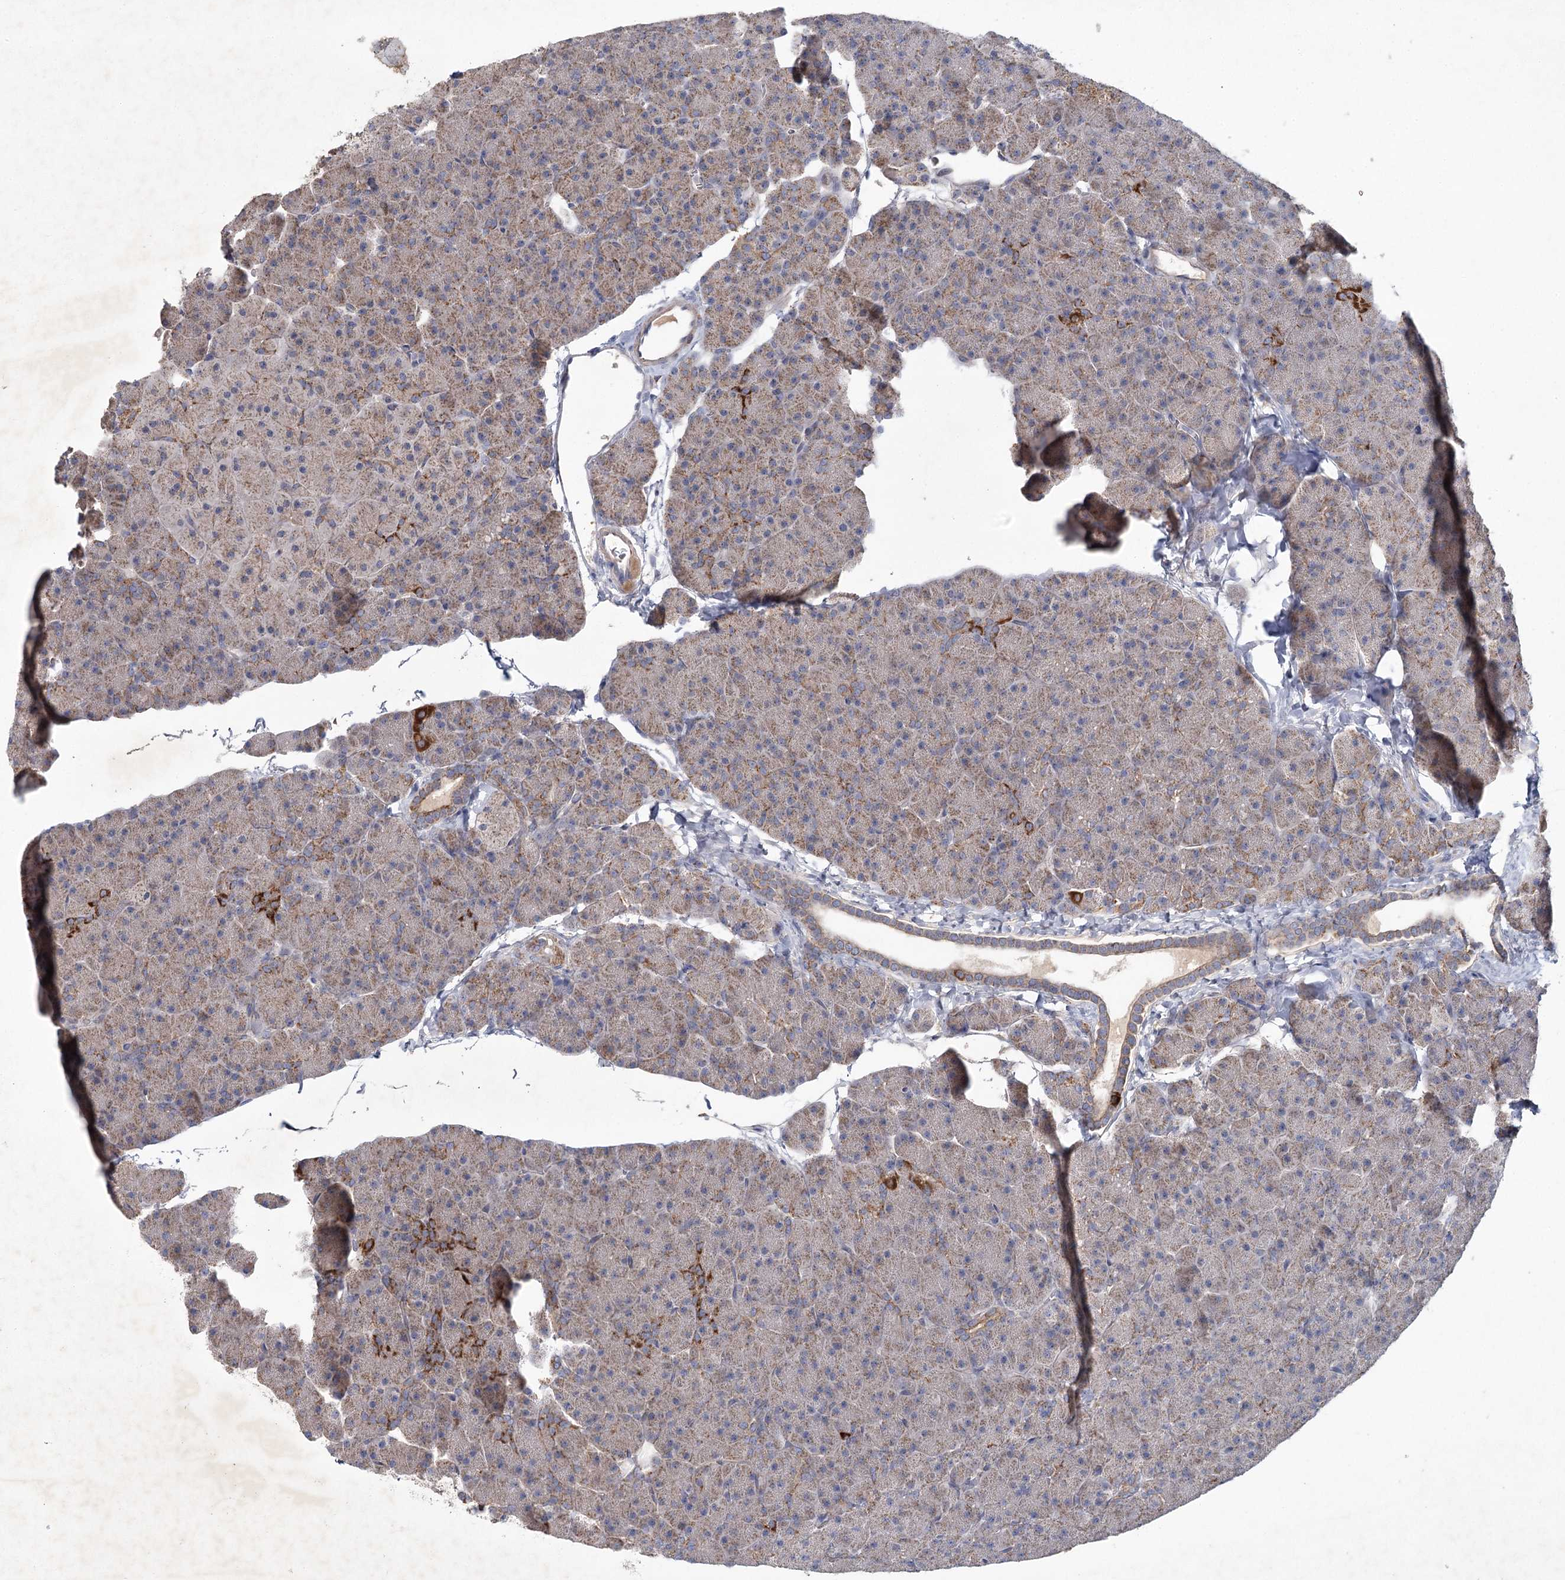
{"staining": {"intensity": "moderate", "quantity": ">75%", "location": "cytoplasmic/membranous"}, "tissue": "pancreas", "cell_type": "Exocrine glandular cells", "image_type": "normal", "snomed": [{"axis": "morphology", "description": "Normal tissue, NOS"}, {"axis": "topography", "description": "Pancreas"}], "caption": "This histopathology image reveals immunohistochemistry (IHC) staining of unremarkable pancreas, with medium moderate cytoplasmic/membranous expression in about >75% of exocrine glandular cells.", "gene": "MRPL44", "patient": {"sex": "male", "age": 36}}